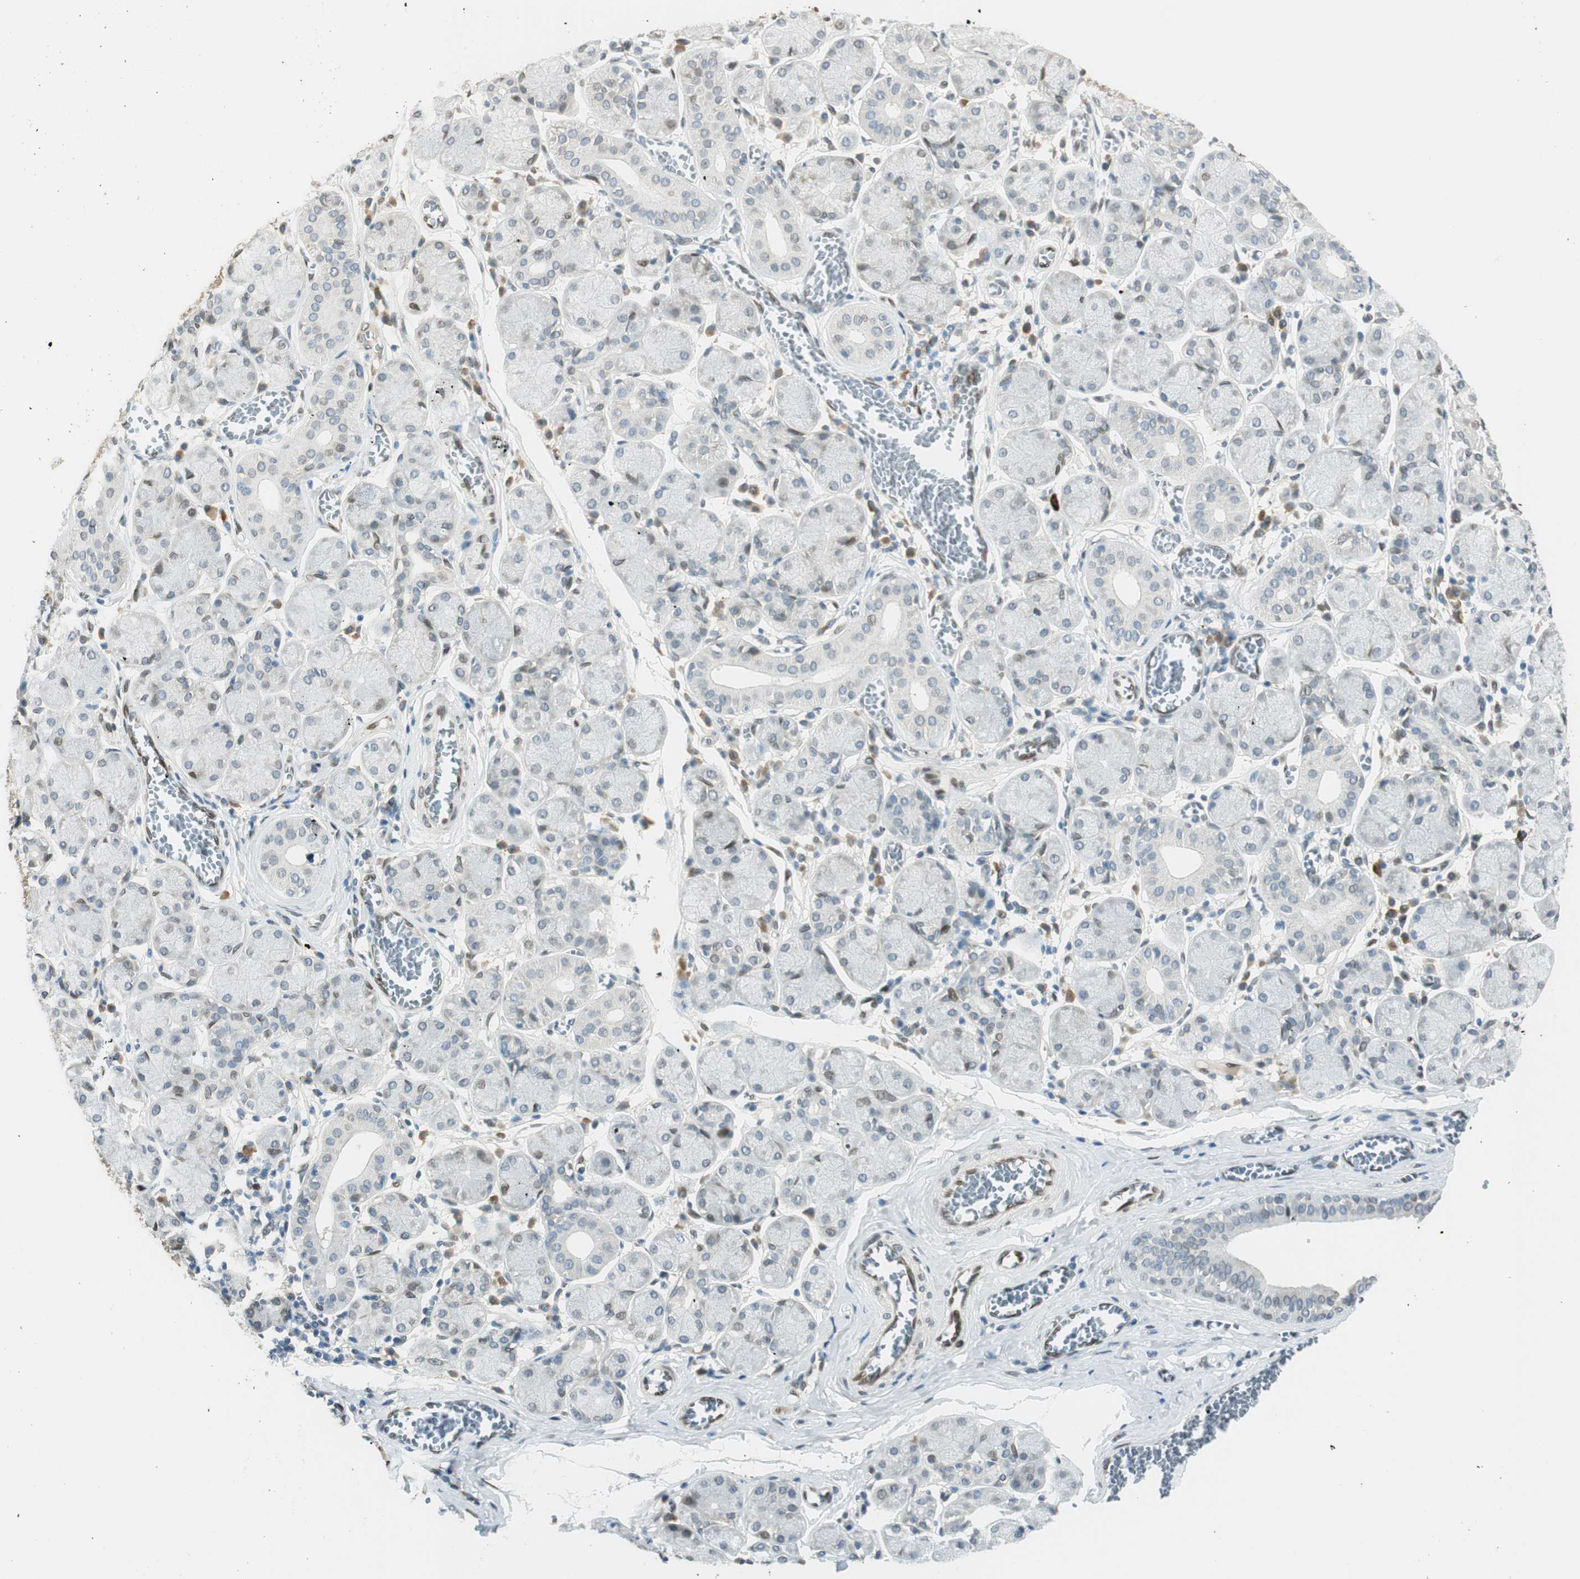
{"staining": {"intensity": "moderate", "quantity": "<25%", "location": "nuclear"}, "tissue": "salivary gland", "cell_type": "Glandular cells", "image_type": "normal", "snomed": [{"axis": "morphology", "description": "Normal tissue, NOS"}, {"axis": "topography", "description": "Salivary gland"}], "caption": "Immunohistochemistry (IHC) (DAB (3,3'-diaminobenzidine)) staining of unremarkable human salivary gland demonstrates moderate nuclear protein expression in about <25% of glandular cells.", "gene": "TMEM260", "patient": {"sex": "female", "age": 24}}